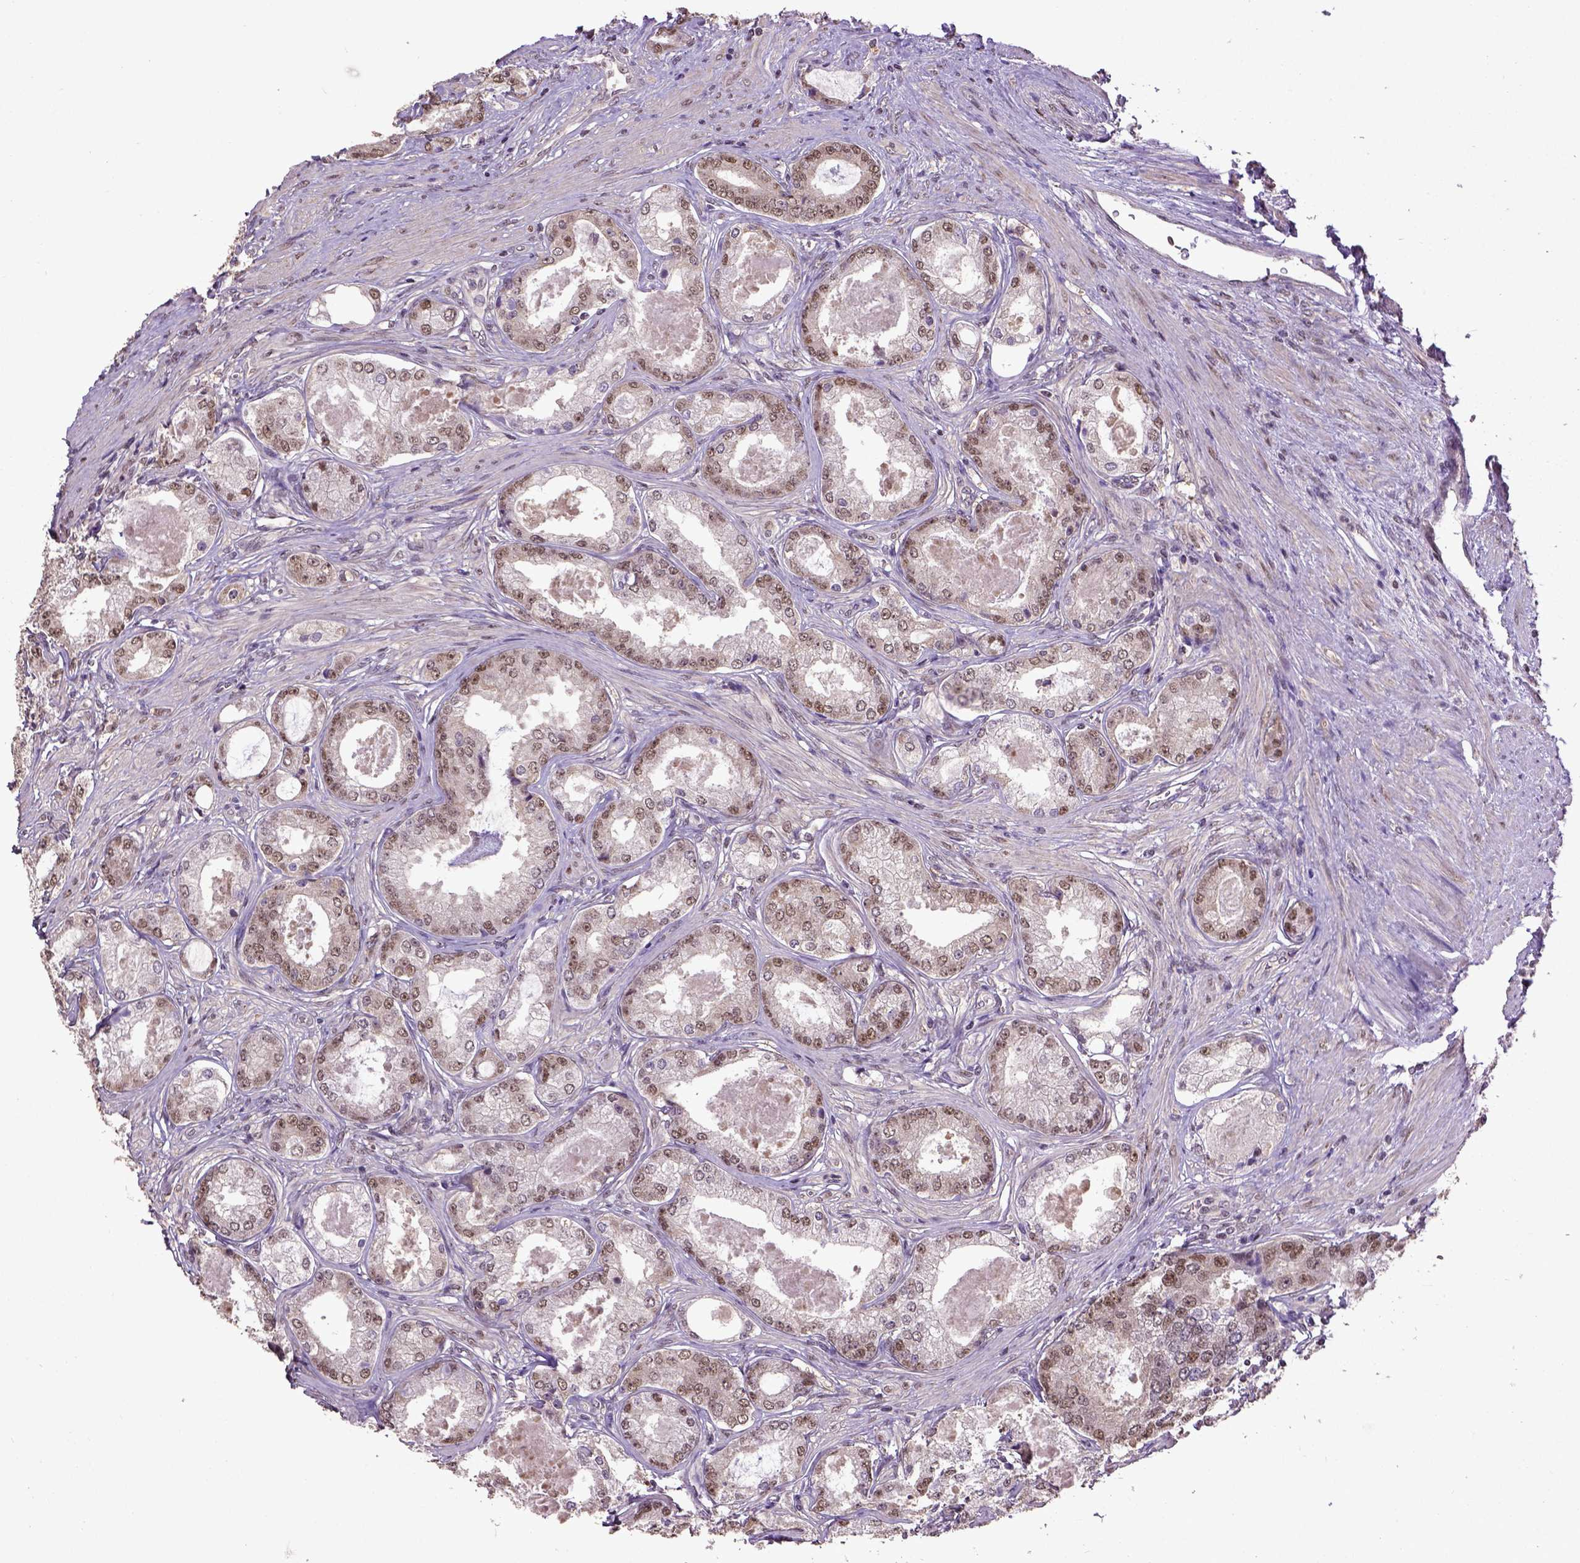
{"staining": {"intensity": "moderate", "quantity": ">75%", "location": "cytoplasmic/membranous,nuclear"}, "tissue": "prostate cancer", "cell_type": "Tumor cells", "image_type": "cancer", "snomed": [{"axis": "morphology", "description": "Adenocarcinoma, Low grade"}, {"axis": "topography", "description": "Prostate"}], "caption": "Human prostate cancer (low-grade adenocarcinoma) stained with a brown dye shows moderate cytoplasmic/membranous and nuclear positive staining in approximately >75% of tumor cells.", "gene": "UBA3", "patient": {"sex": "male", "age": 68}}